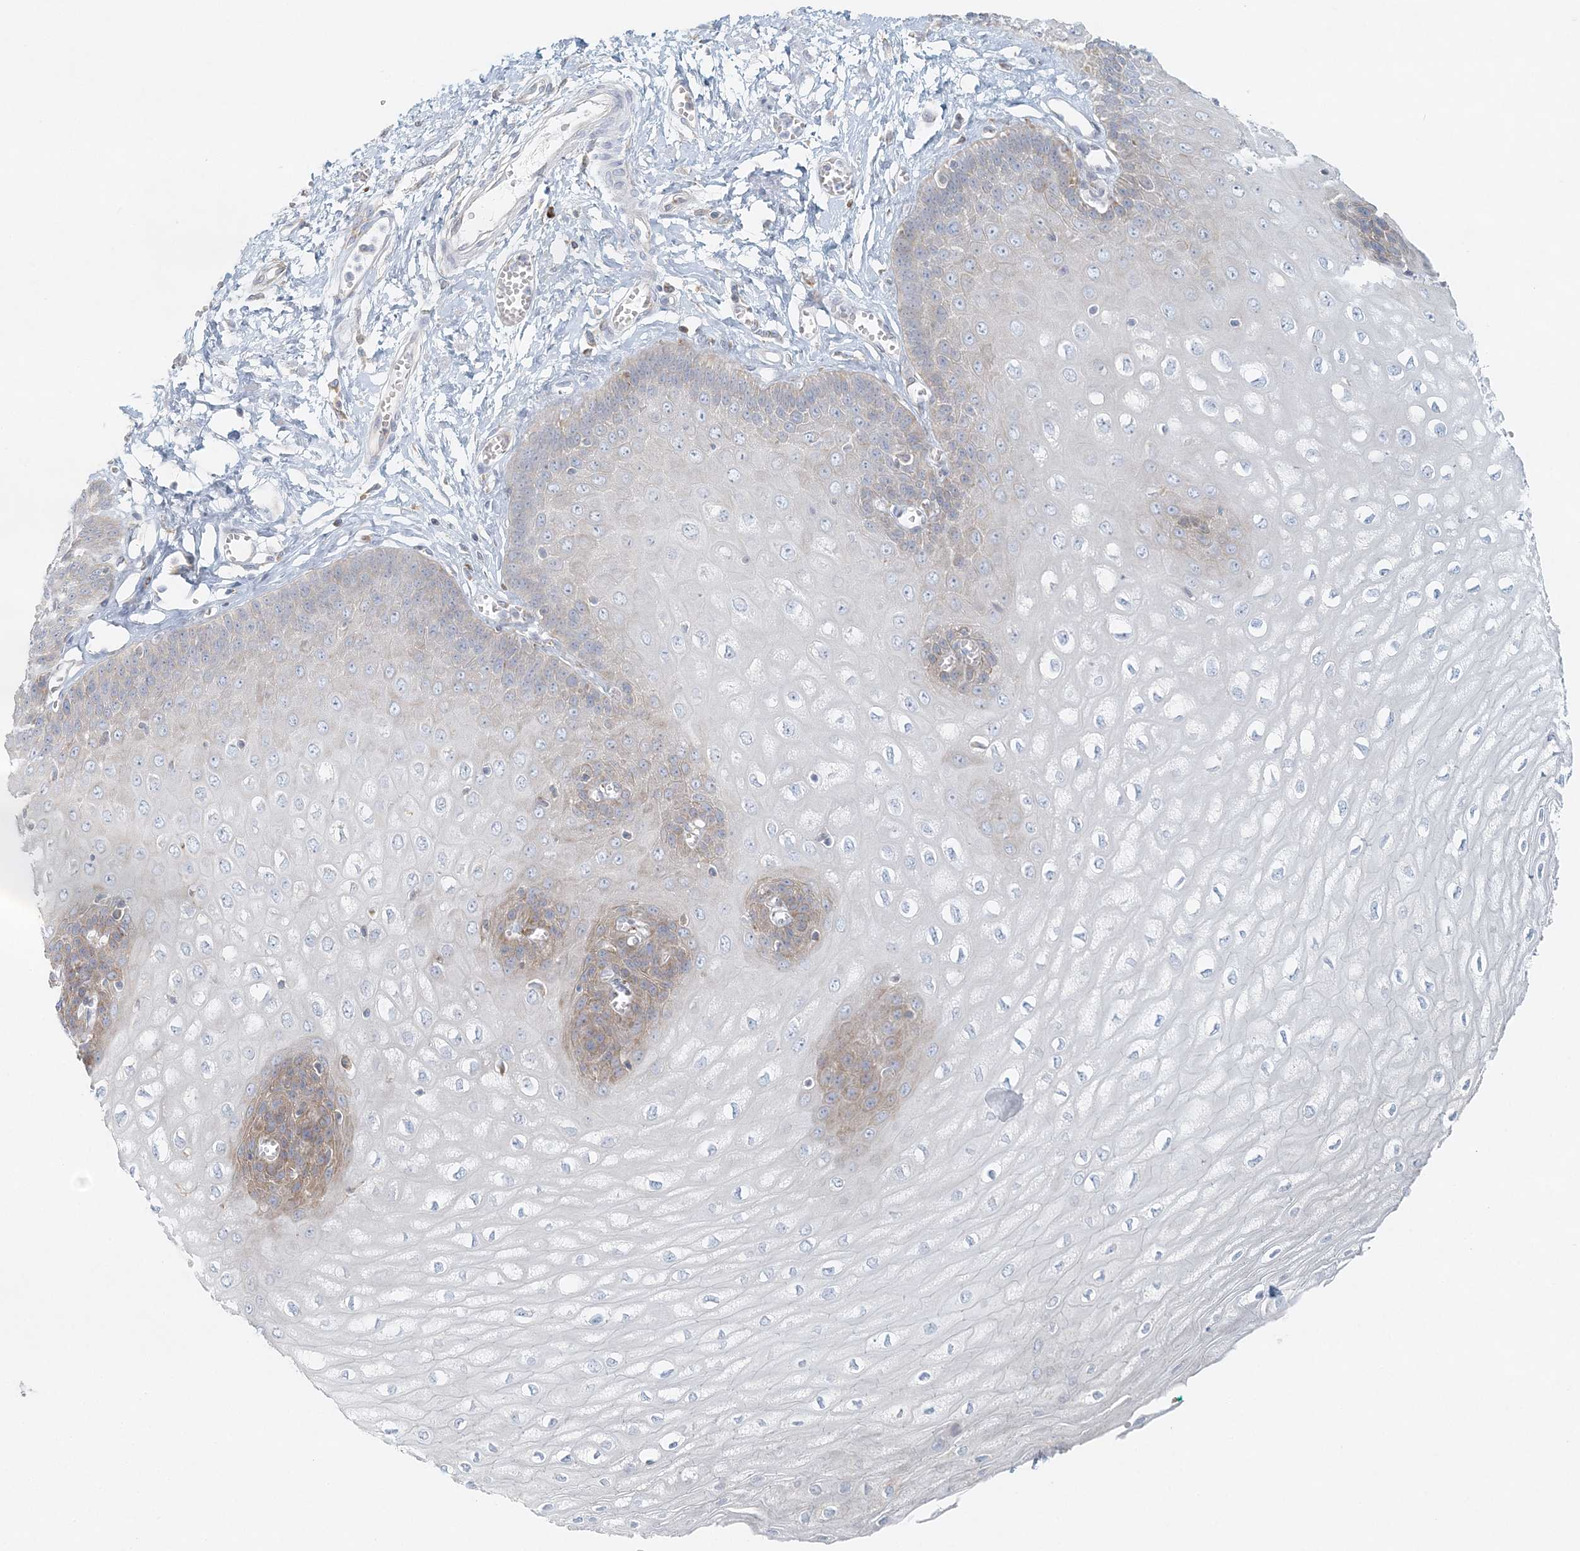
{"staining": {"intensity": "moderate", "quantity": "25%-75%", "location": "cytoplasmic/membranous"}, "tissue": "esophagus", "cell_type": "Squamous epithelial cells", "image_type": "normal", "snomed": [{"axis": "morphology", "description": "Normal tissue, NOS"}, {"axis": "topography", "description": "Esophagus"}], "caption": "Immunohistochemistry image of benign human esophagus stained for a protein (brown), which displays medium levels of moderate cytoplasmic/membranous positivity in about 25%-75% of squamous epithelial cells.", "gene": "STK11IP", "patient": {"sex": "male", "age": 60}}